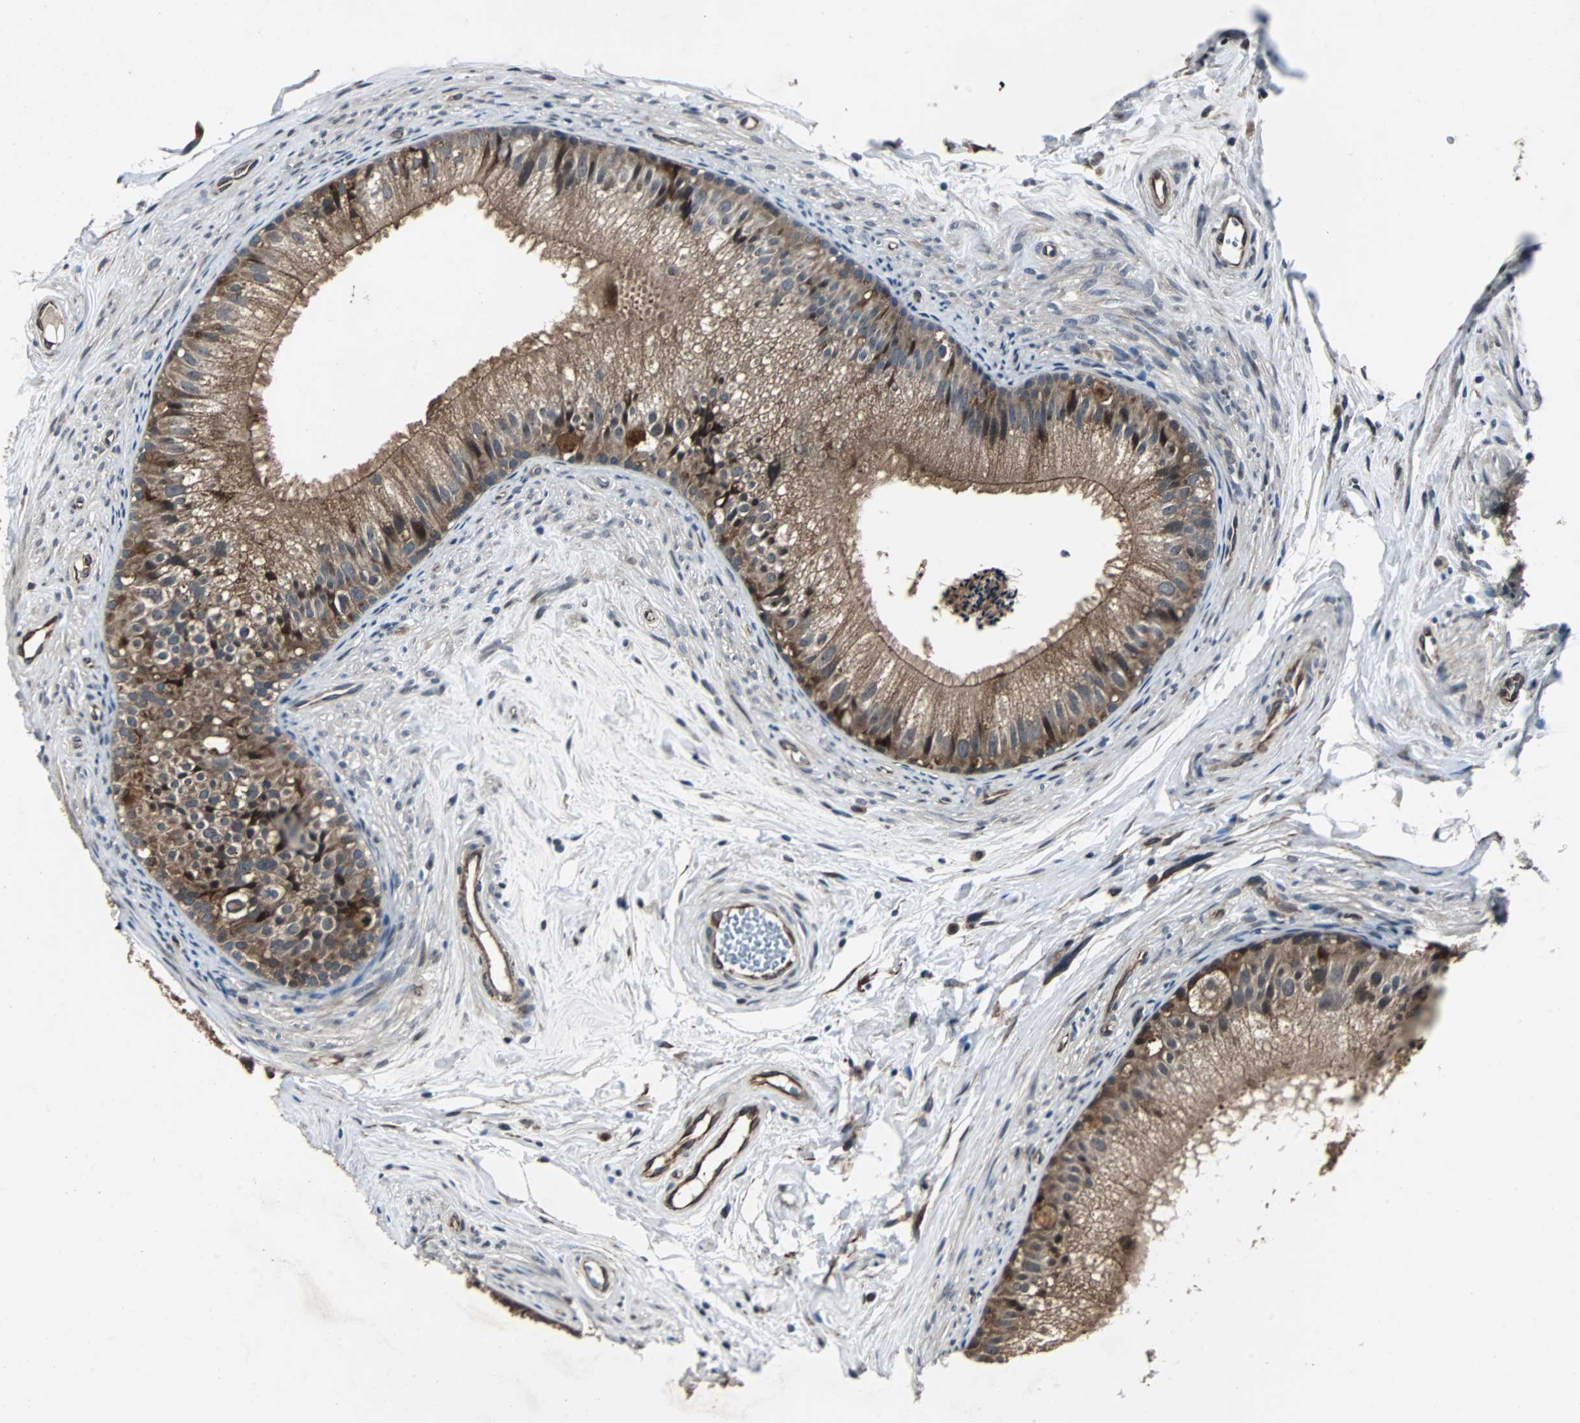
{"staining": {"intensity": "moderate", "quantity": ">75%", "location": "cytoplasmic/membranous,nuclear"}, "tissue": "epididymis", "cell_type": "Glandular cells", "image_type": "normal", "snomed": [{"axis": "morphology", "description": "Normal tissue, NOS"}, {"axis": "topography", "description": "Epididymis"}], "caption": "Immunohistochemical staining of unremarkable human epididymis reveals medium levels of moderate cytoplasmic/membranous,nuclear staining in about >75% of glandular cells. Using DAB (3,3'-diaminobenzidine) (brown) and hematoxylin (blue) stains, captured at high magnification using brightfield microscopy.", "gene": "CHP1", "patient": {"sex": "male", "age": 56}}